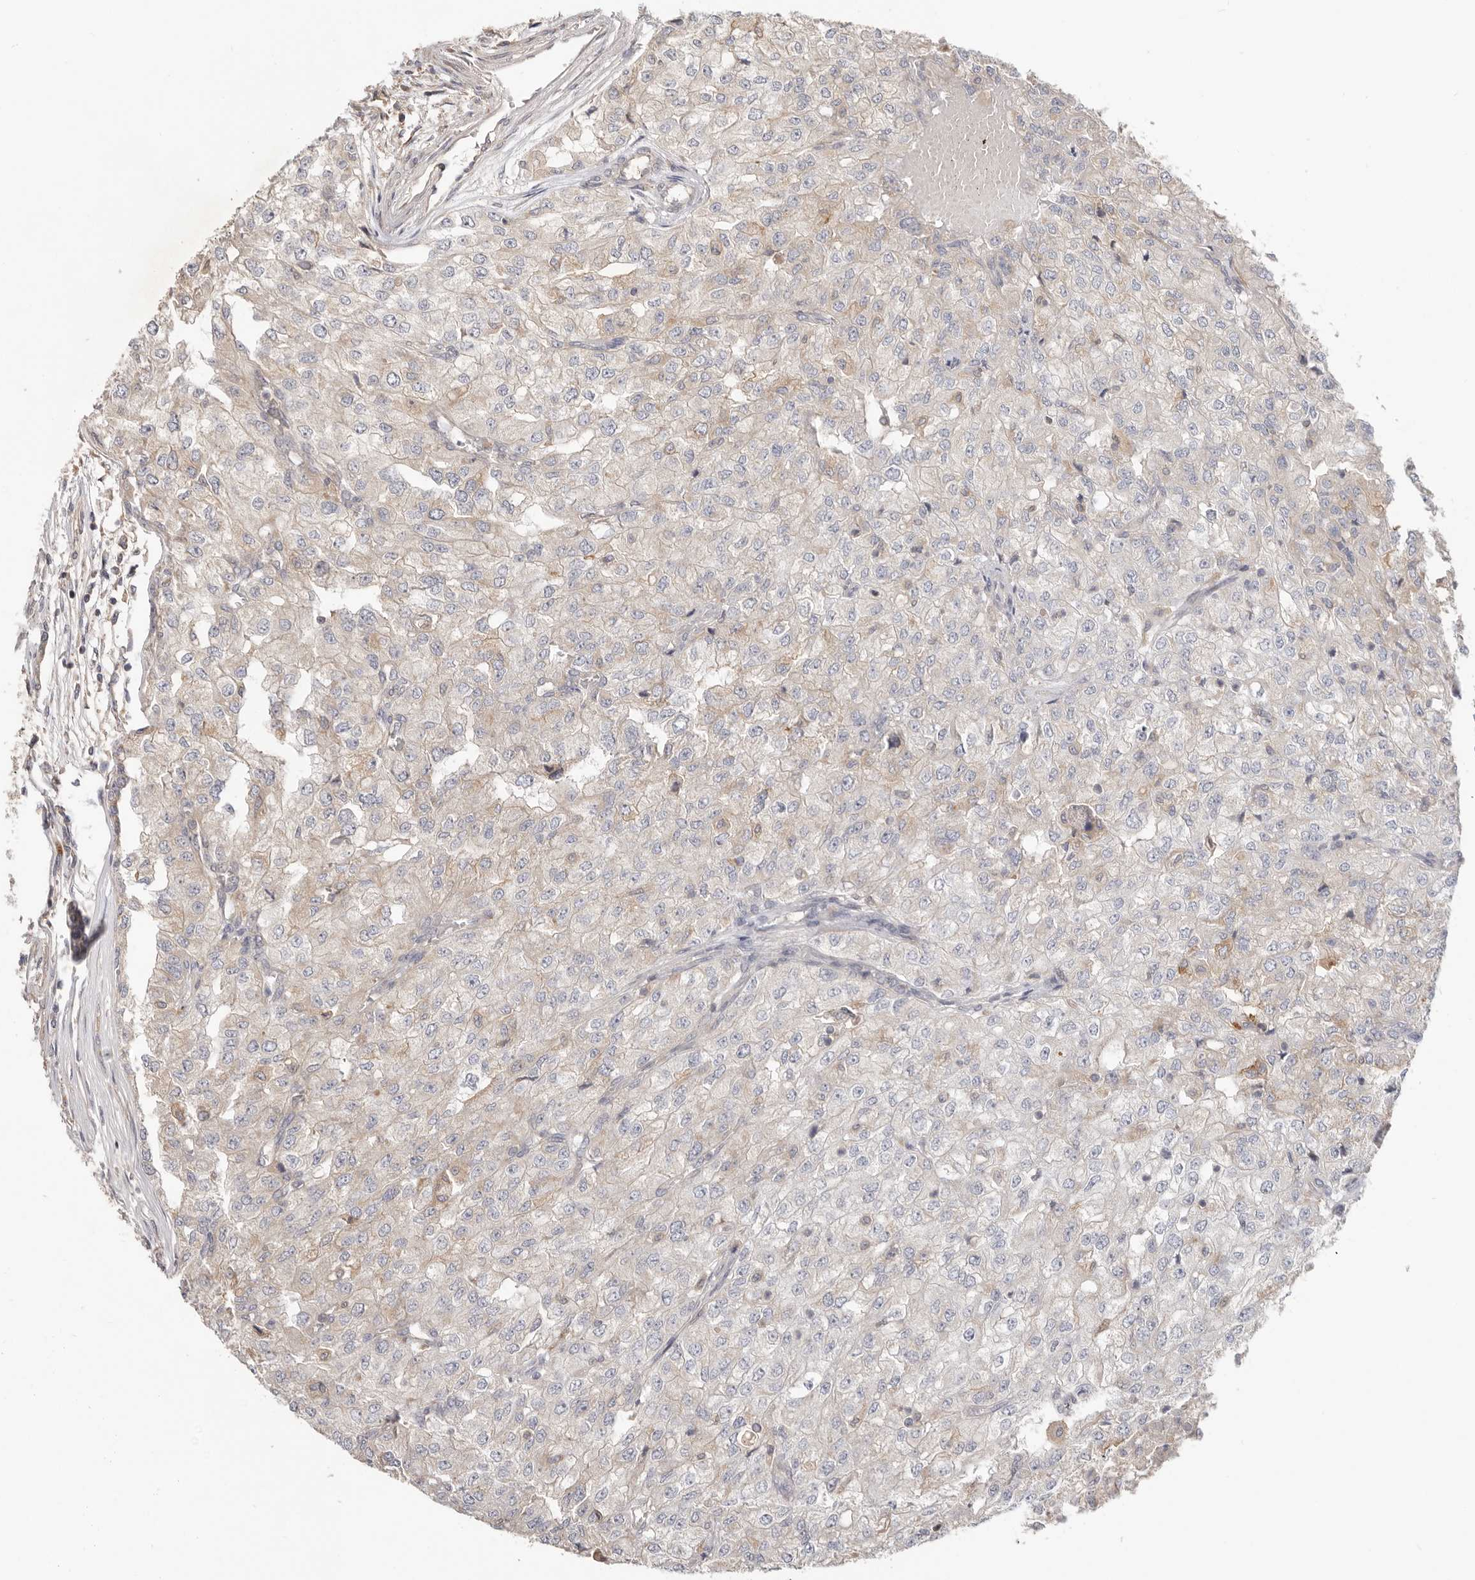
{"staining": {"intensity": "weak", "quantity": "25%-75%", "location": "cytoplasmic/membranous"}, "tissue": "renal cancer", "cell_type": "Tumor cells", "image_type": "cancer", "snomed": [{"axis": "morphology", "description": "Adenocarcinoma, NOS"}, {"axis": "topography", "description": "Kidney"}], "caption": "Protein expression analysis of human renal cancer reveals weak cytoplasmic/membranous positivity in approximately 25%-75% of tumor cells.", "gene": "LRP6", "patient": {"sex": "female", "age": 54}}